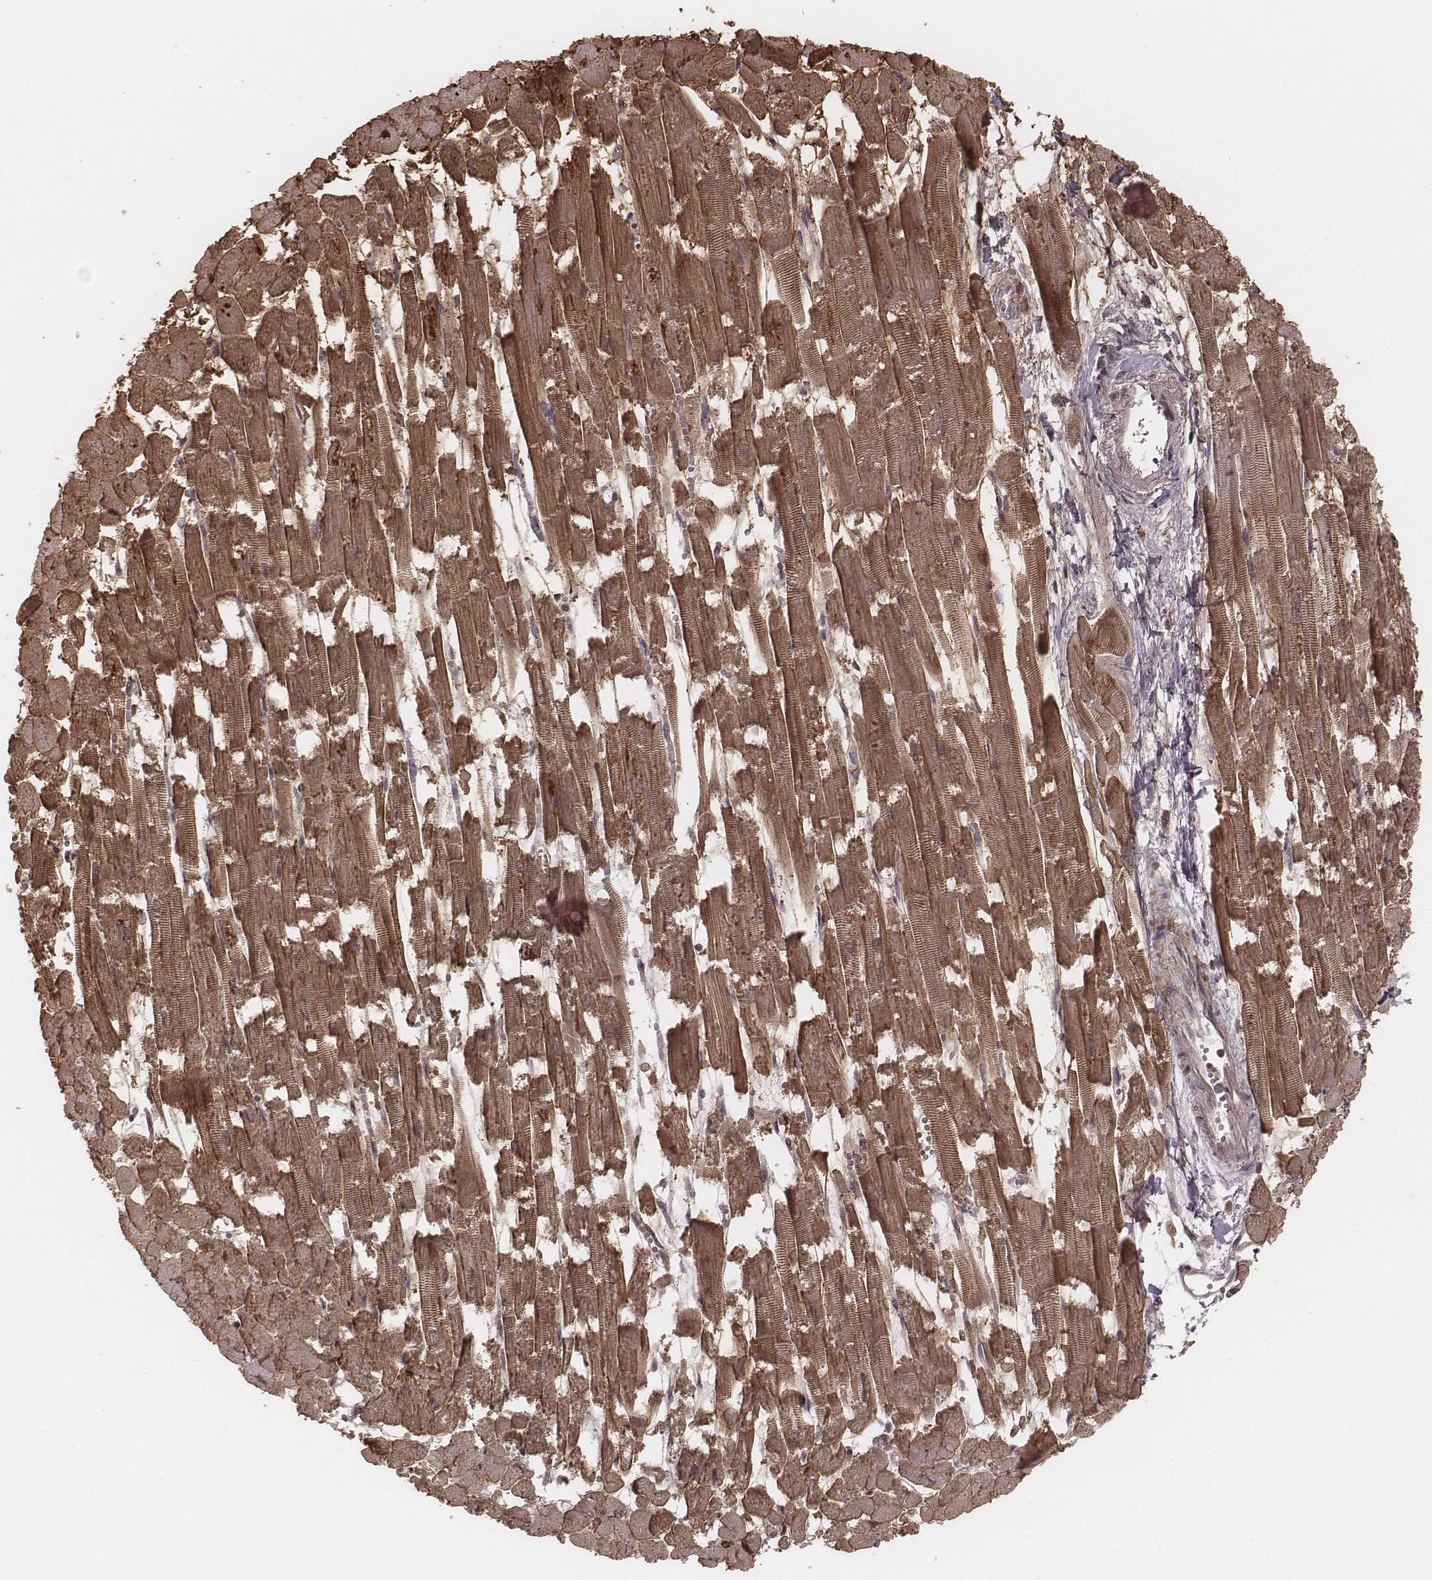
{"staining": {"intensity": "moderate", "quantity": ">75%", "location": "cytoplasmic/membranous"}, "tissue": "heart muscle", "cell_type": "Cardiomyocytes", "image_type": "normal", "snomed": [{"axis": "morphology", "description": "Normal tissue, NOS"}, {"axis": "topography", "description": "Heart"}], "caption": "This micrograph exhibits immunohistochemistry staining of benign heart muscle, with medium moderate cytoplasmic/membranous positivity in about >75% of cardiomyocytes.", "gene": "MYO19", "patient": {"sex": "female", "age": 52}}